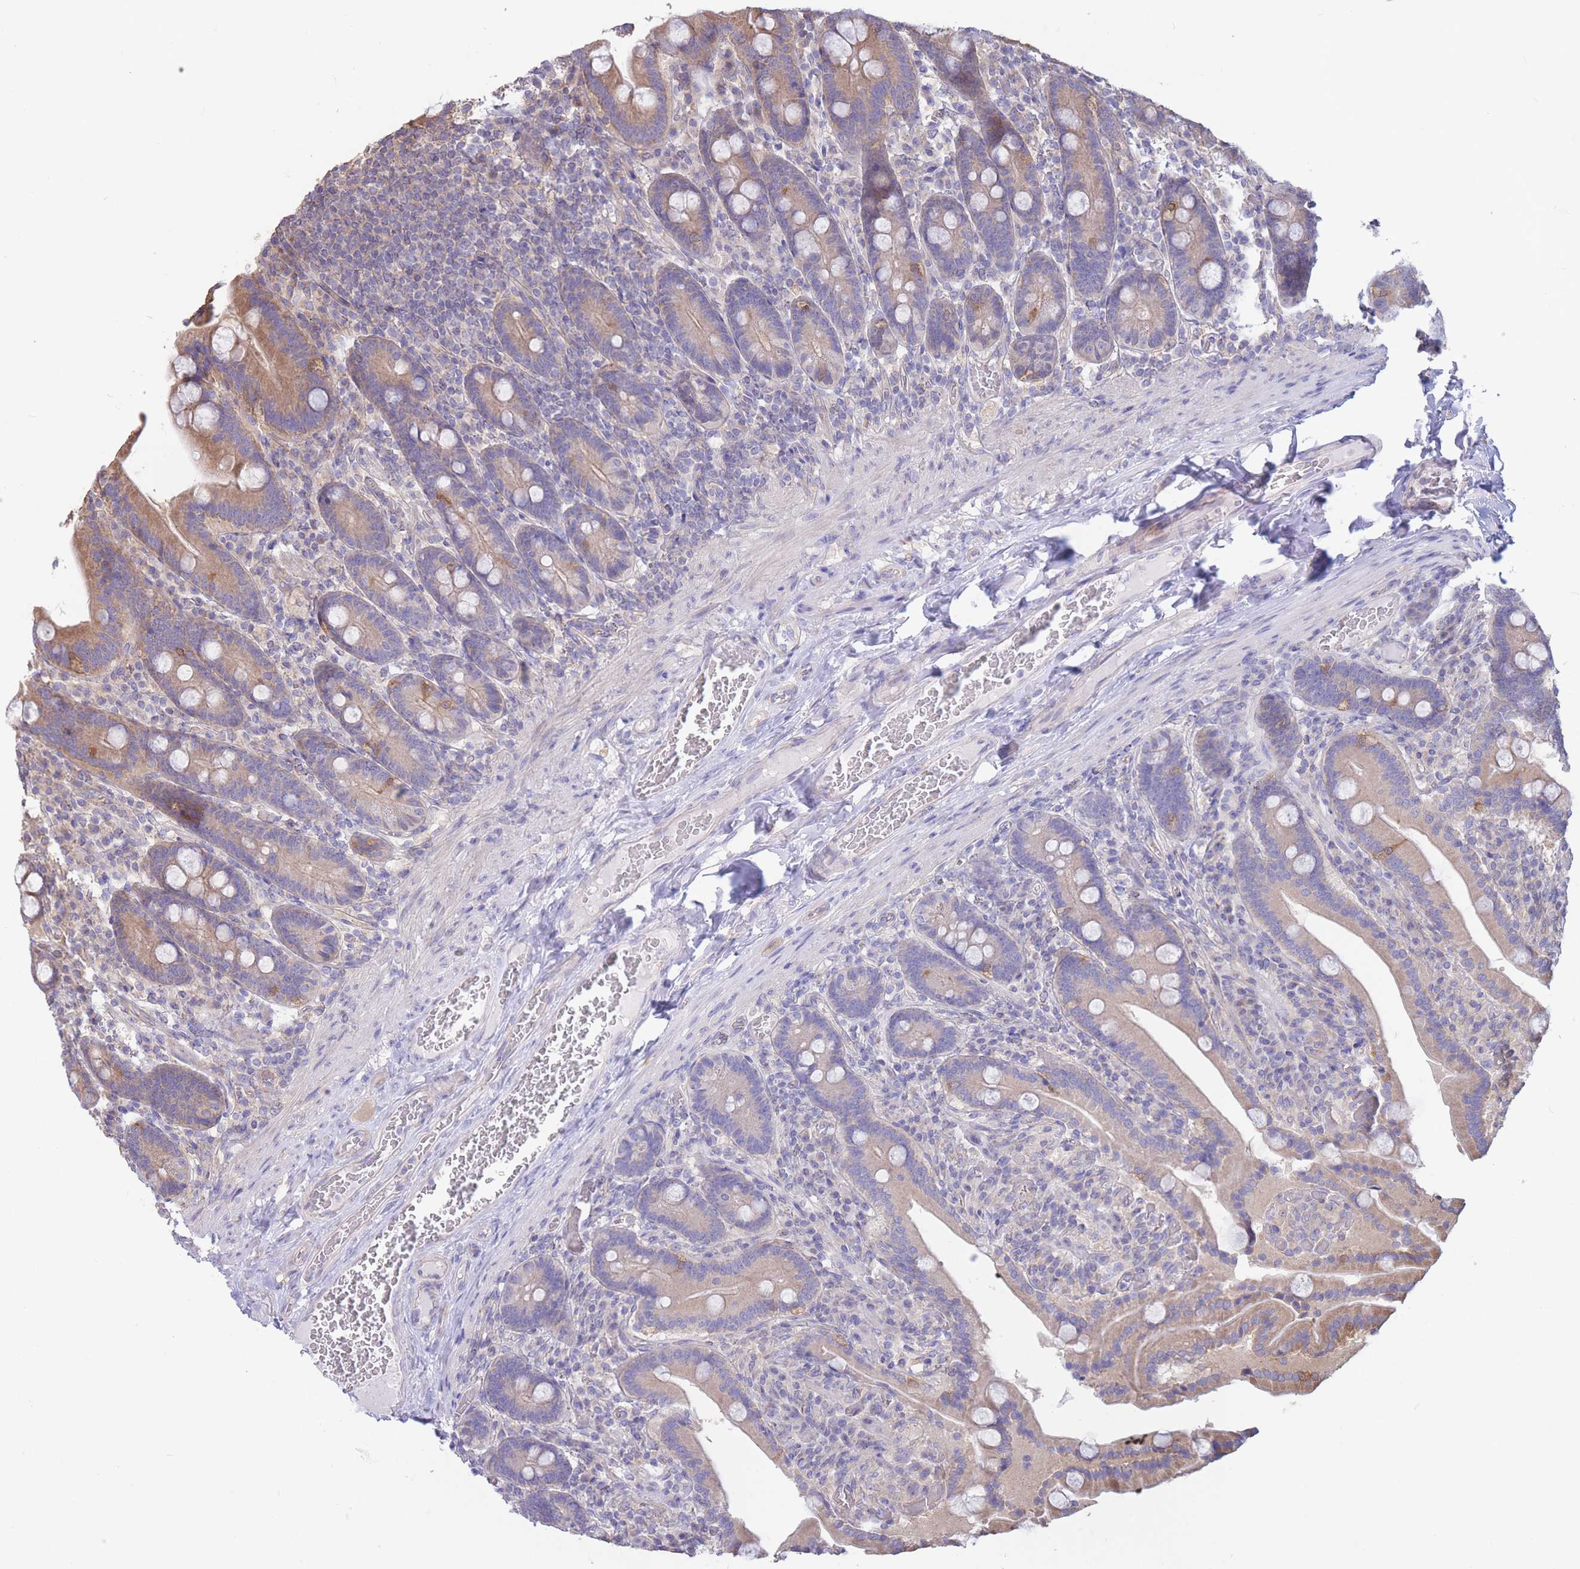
{"staining": {"intensity": "moderate", "quantity": "25%-75%", "location": "cytoplasmic/membranous"}, "tissue": "duodenum", "cell_type": "Glandular cells", "image_type": "normal", "snomed": [{"axis": "morphology", "description": "Normal tissue, NOS"}, {"axis": "topography", "description": "Duodenum"}], "caption": "This histopathology image exhibits benign duodenum stained with immunohistochemistry to label a protein in brown. The cytoplasmic/membranous of glandular cells show moderate positivity for the protein. Nuclei are counter-stained blue.", "gene": "ALS2CL", "patient": {"sex": "female", "age": 62}}